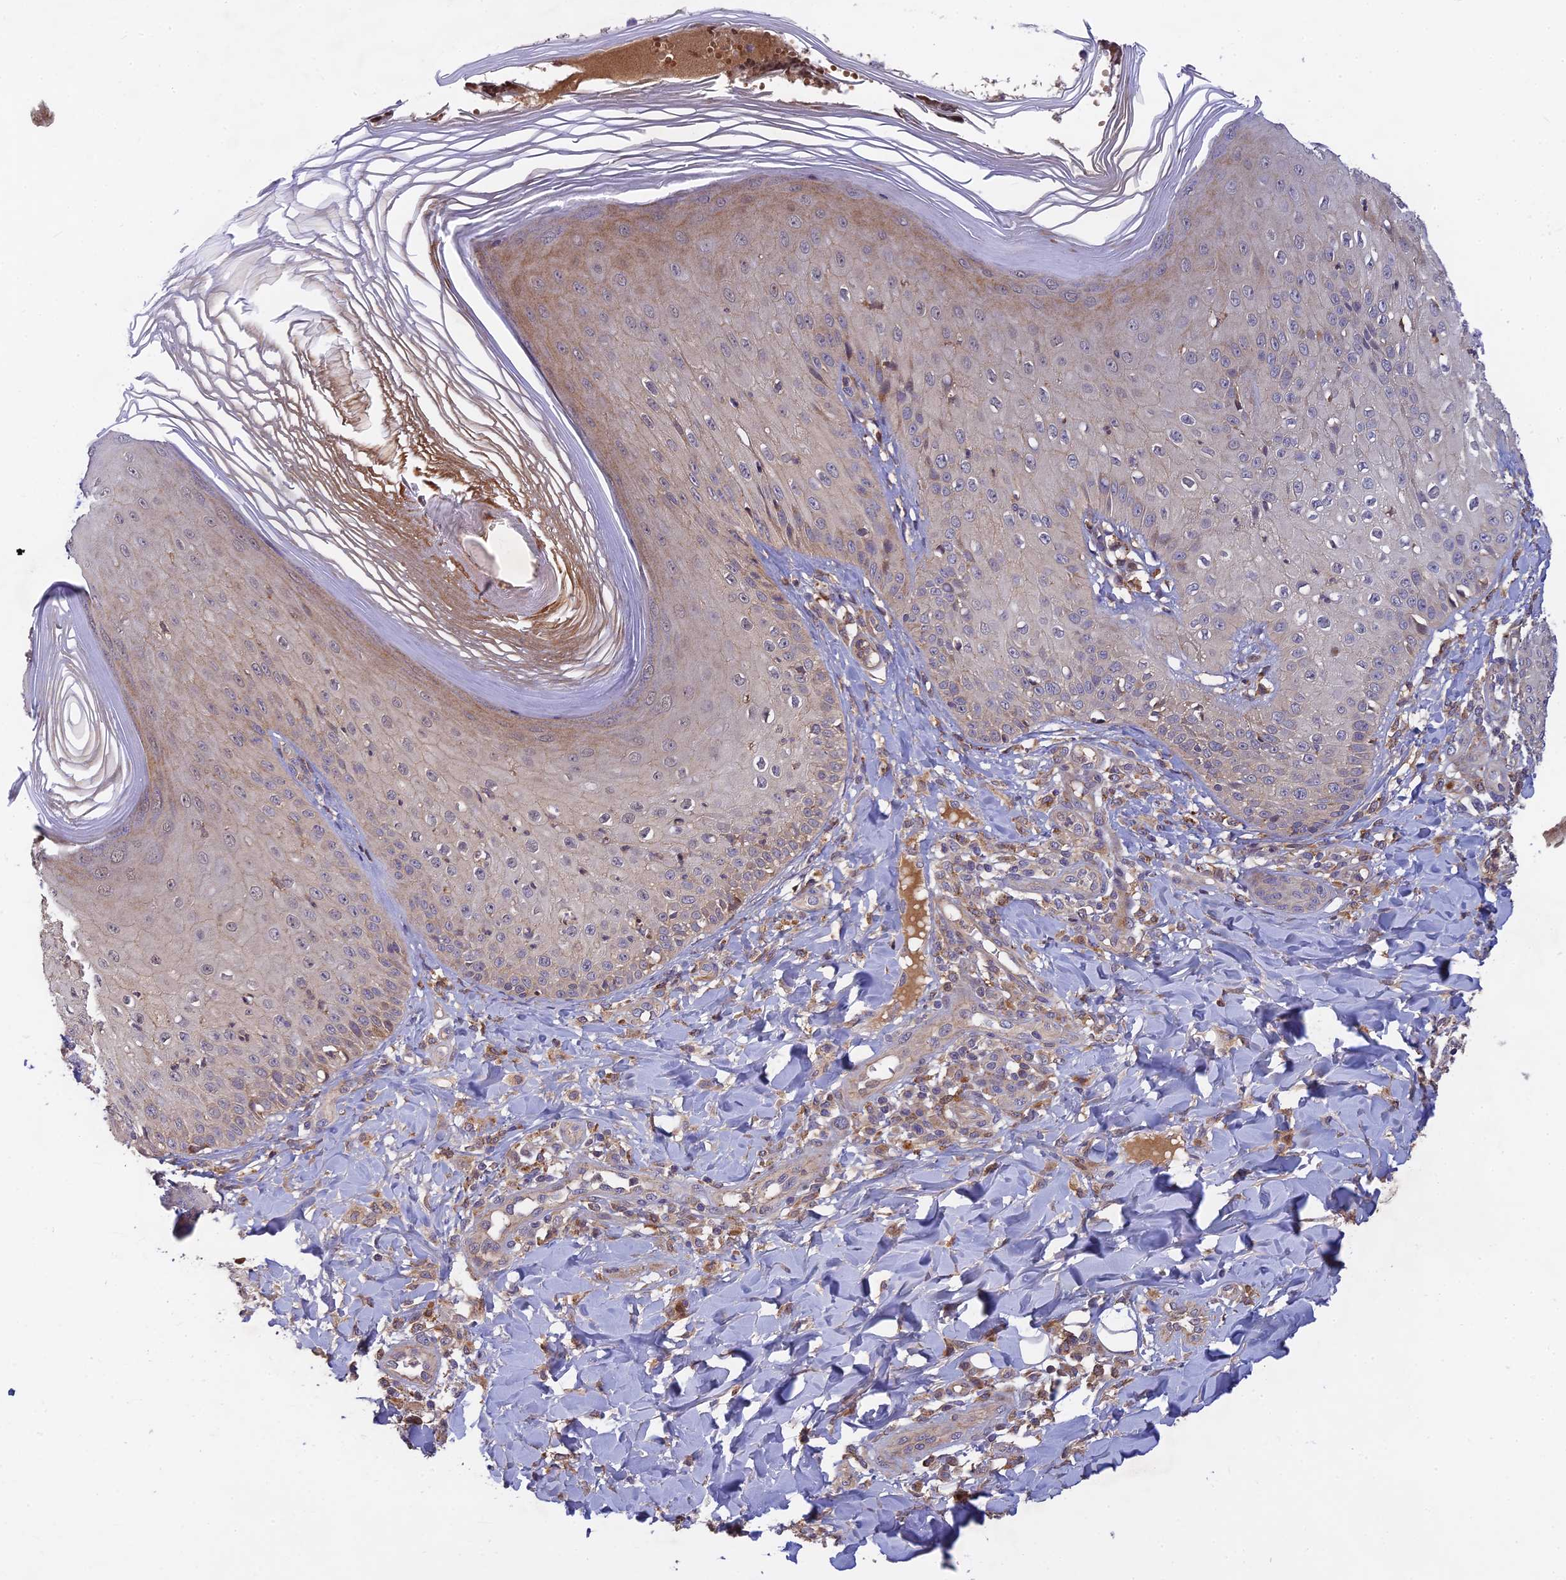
{"staining": {"intensity": "moderate", "quantity": "<25%", "location": "cytoplasmic/membranous"}, "tissue": "skin", "cell_type": "Epidermal cells", "image_type": "normal", "snomed": [{"axis": "morphology", "description": "Normal tissue, NOS"}, {"axis": "morphology", "description": "Inflammation, NOS"}, {"axis": "topography", "description": "Soft tissue"}, {"axis": "topography", "description": "Anal"}], "caption": "A high-resolution photomicrograph shows IHC staining of normal skin, which demonstrates moderate cytoplasmic/membranous staining in about <25% of epidermal cells. The protein is shown in brown color, while the nuclei are stained blue.", "gene": "FAM151B", "patient": {"sex": "female", "age": 15}}